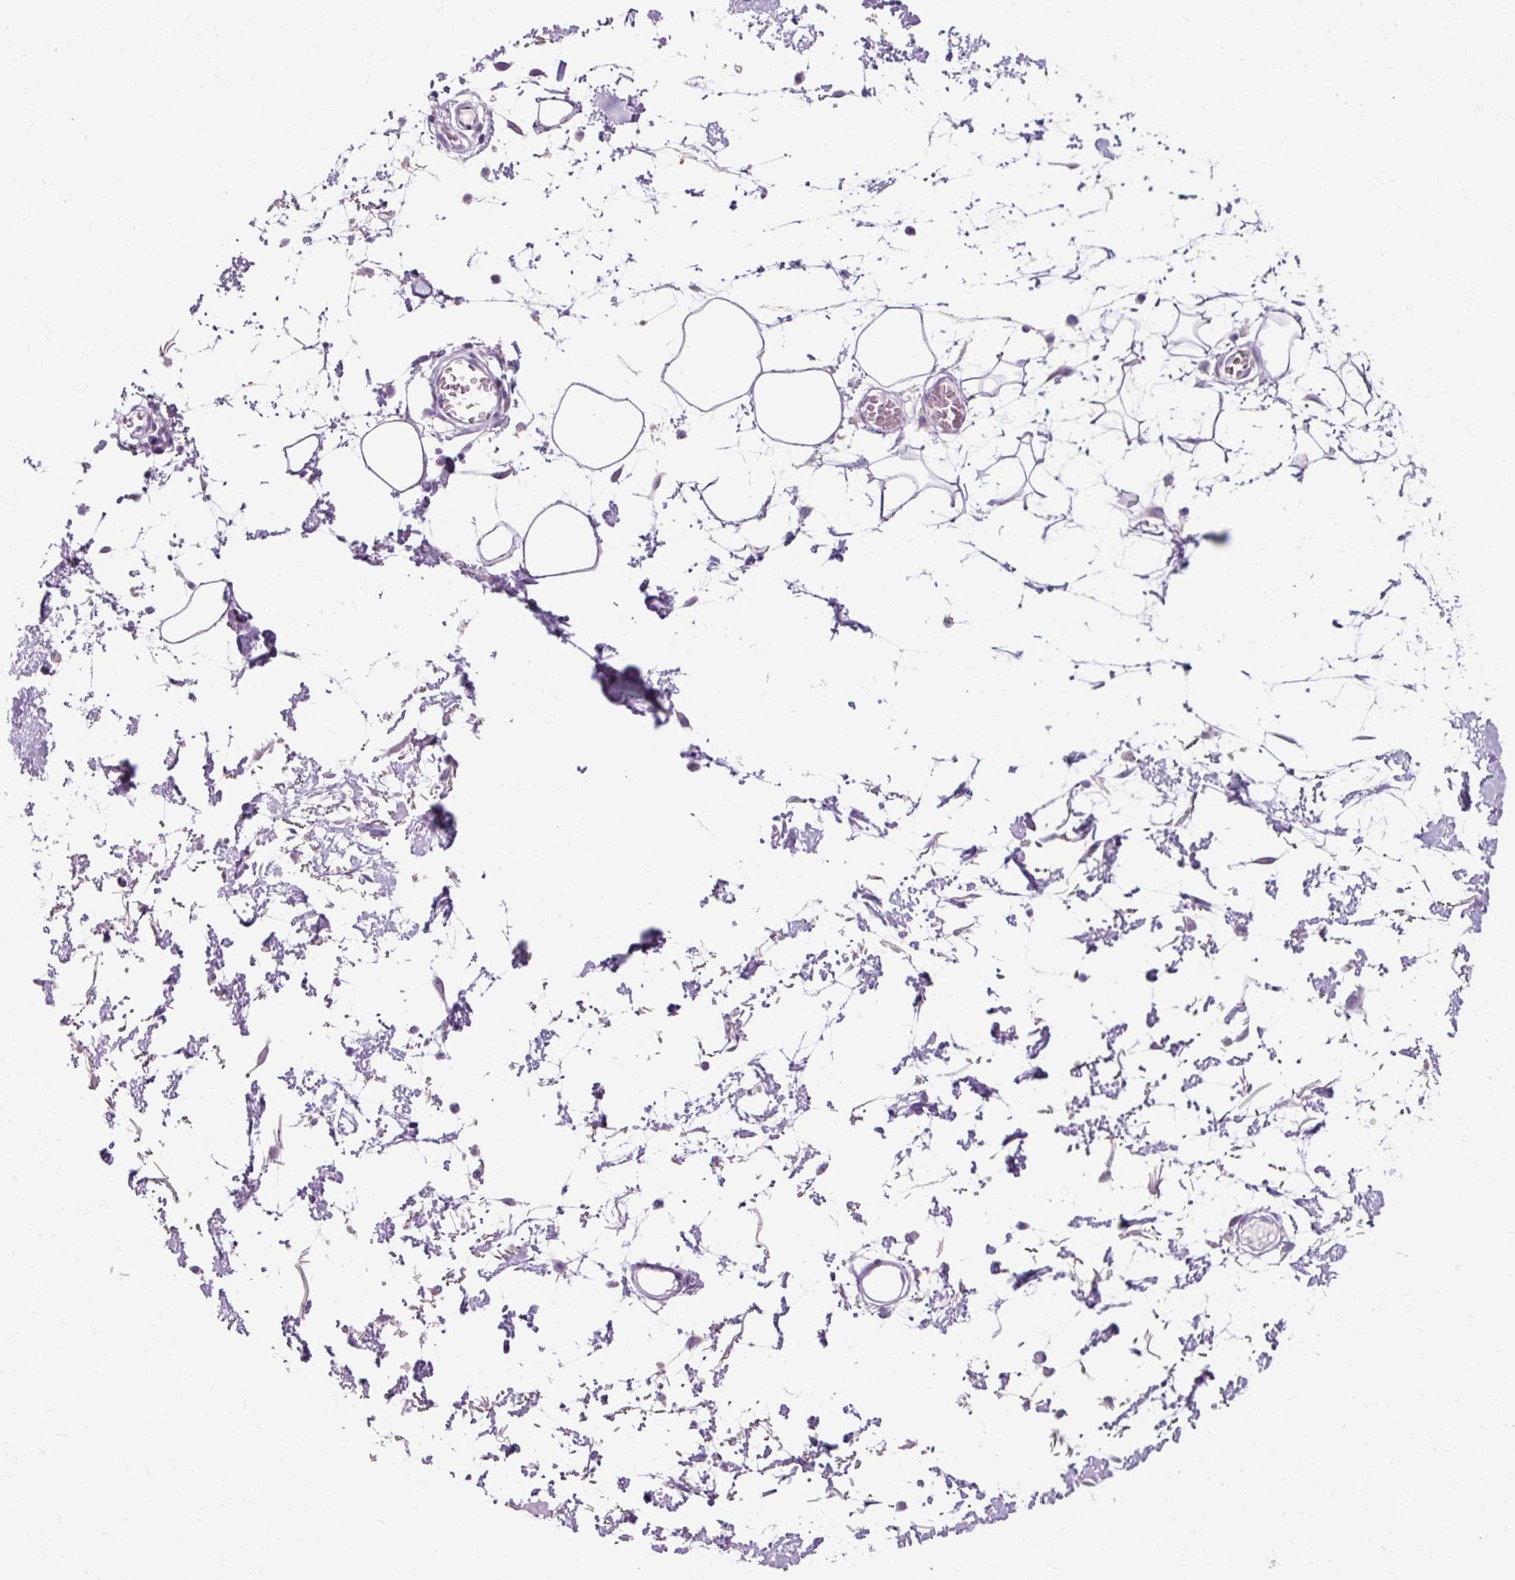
{"staining": {"intensity": "negative", "quantity": "none", "location": "none"}, "tissue": "adipose tissue", "cell_type": "Adipocytes", "image_type": "normal", "snomed": [{"axis": "morphology", "description": "Normal tissue, NOS"}, {"axis": "topography", "description": "Vulva"}, {"axis": "topography", "description": "Peripheral nerve tissue"}], "caption": "Immunohistochemistry photomicrograph of normal adipose tissue: human adipose tissue stained with DAB (3,3'-diaminobenzidine) reveals no significant protein expression in adipocytes.", "gene": "CLDN25", "patient": {"sex": "female", "age": 68}}